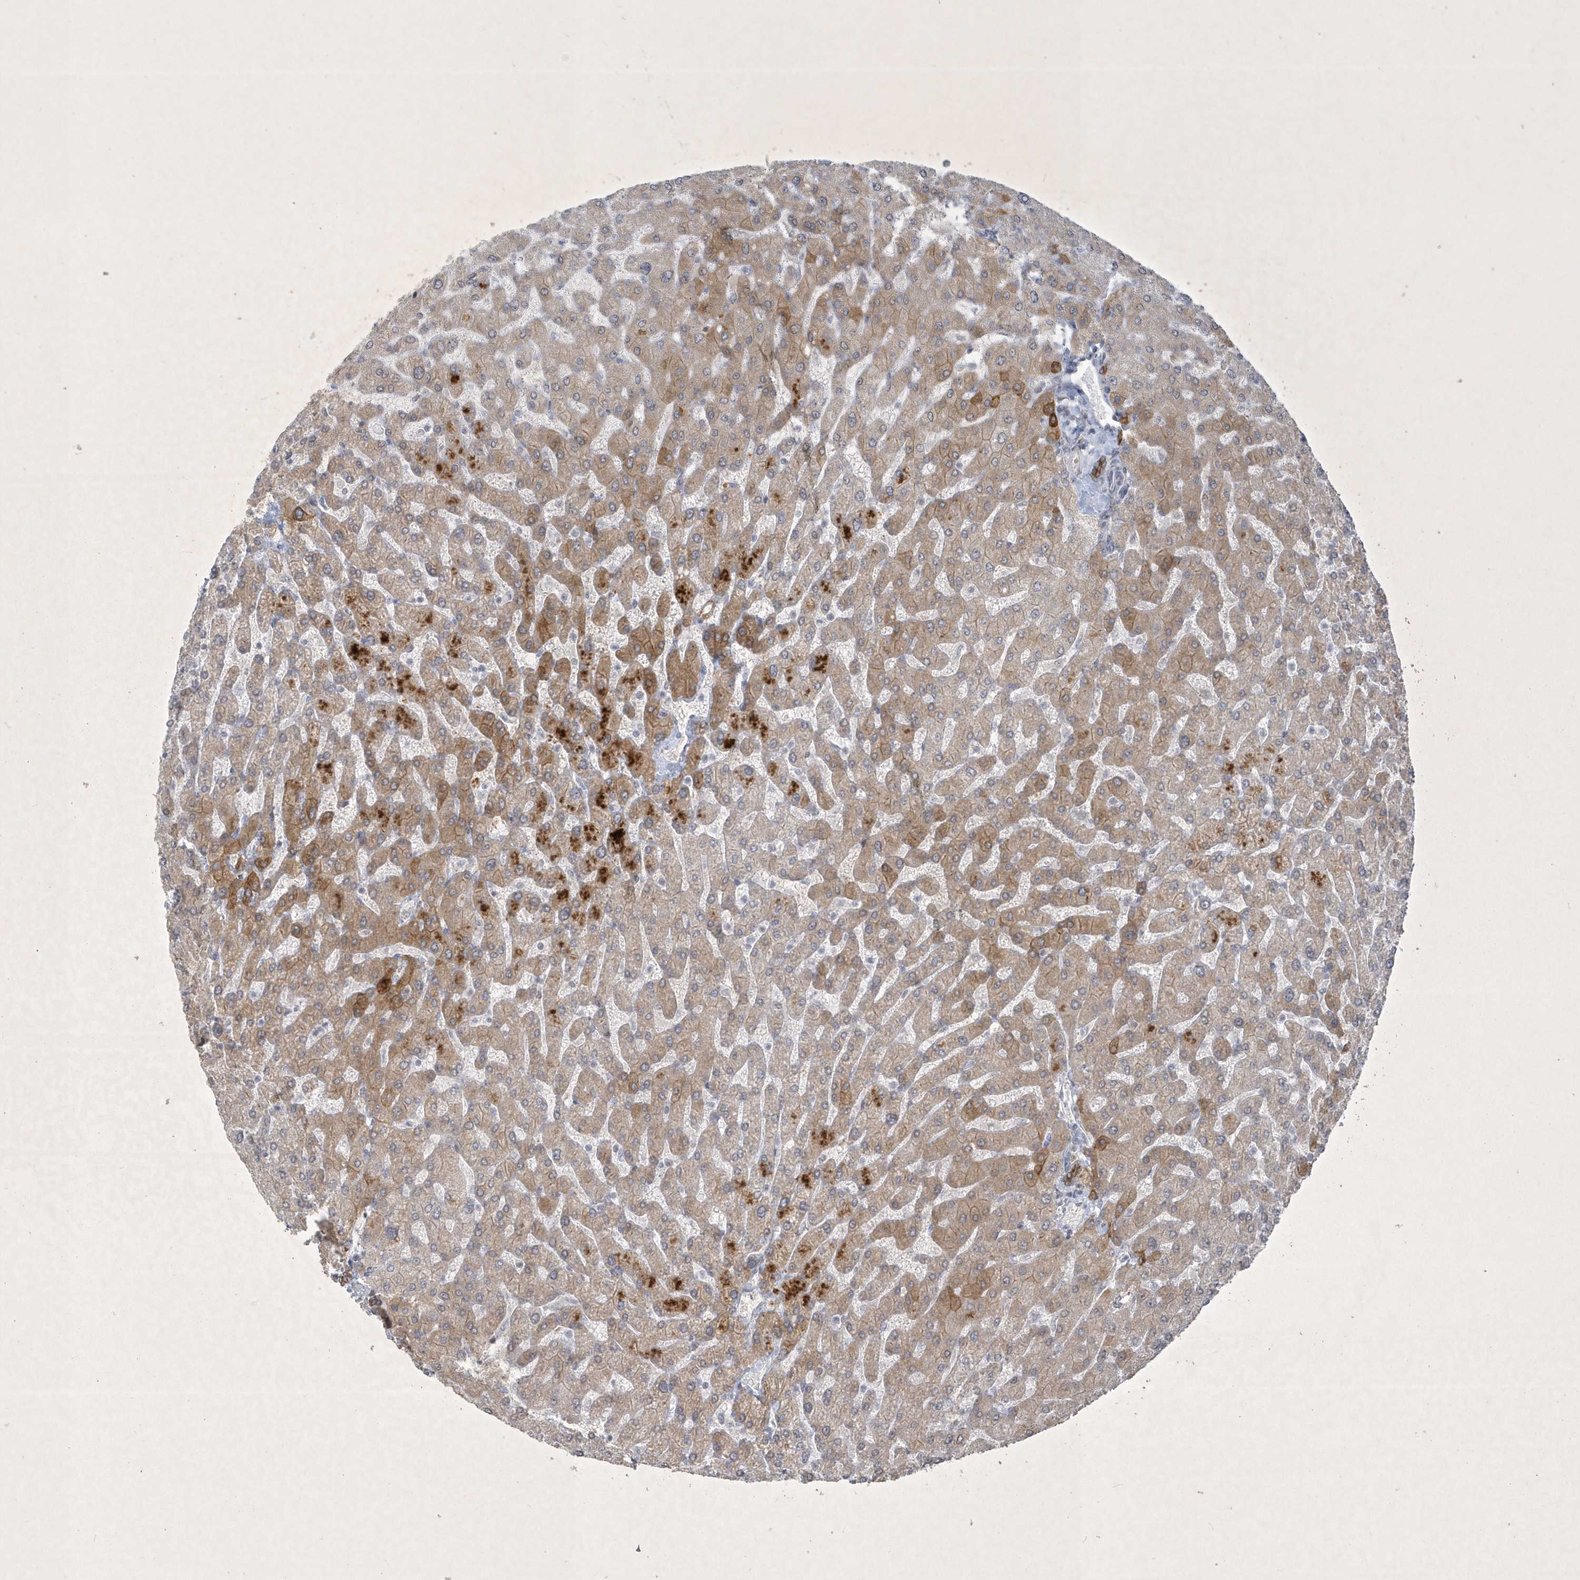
{"staining": {"intensity": "strong", "quantity": ">75%", "location": "cytoplasmic/membranous"}, "tissue": "liver", "cell_type": "Cholangiocytes", "image_type": "normal", "snomed": [{"axis": "morphology", "description": "Normal tissue, NOS"}, {"axis": "topography", "description": "Liver"}], "caption": "A high-resolution micrograph shows immunohistochemistry staining of normal liver, which reveals strong cytoplasmic/membranous staining in approximately >75% of cholangiocytes. (Stains: DAB (3,3'-diaminobenzidine) in brown, nuclei in blue, Microscopy: brightfield microscopy at high magnification).", "gene": "ZBTB9", "patient": {"sex": "male", "age": 55}}